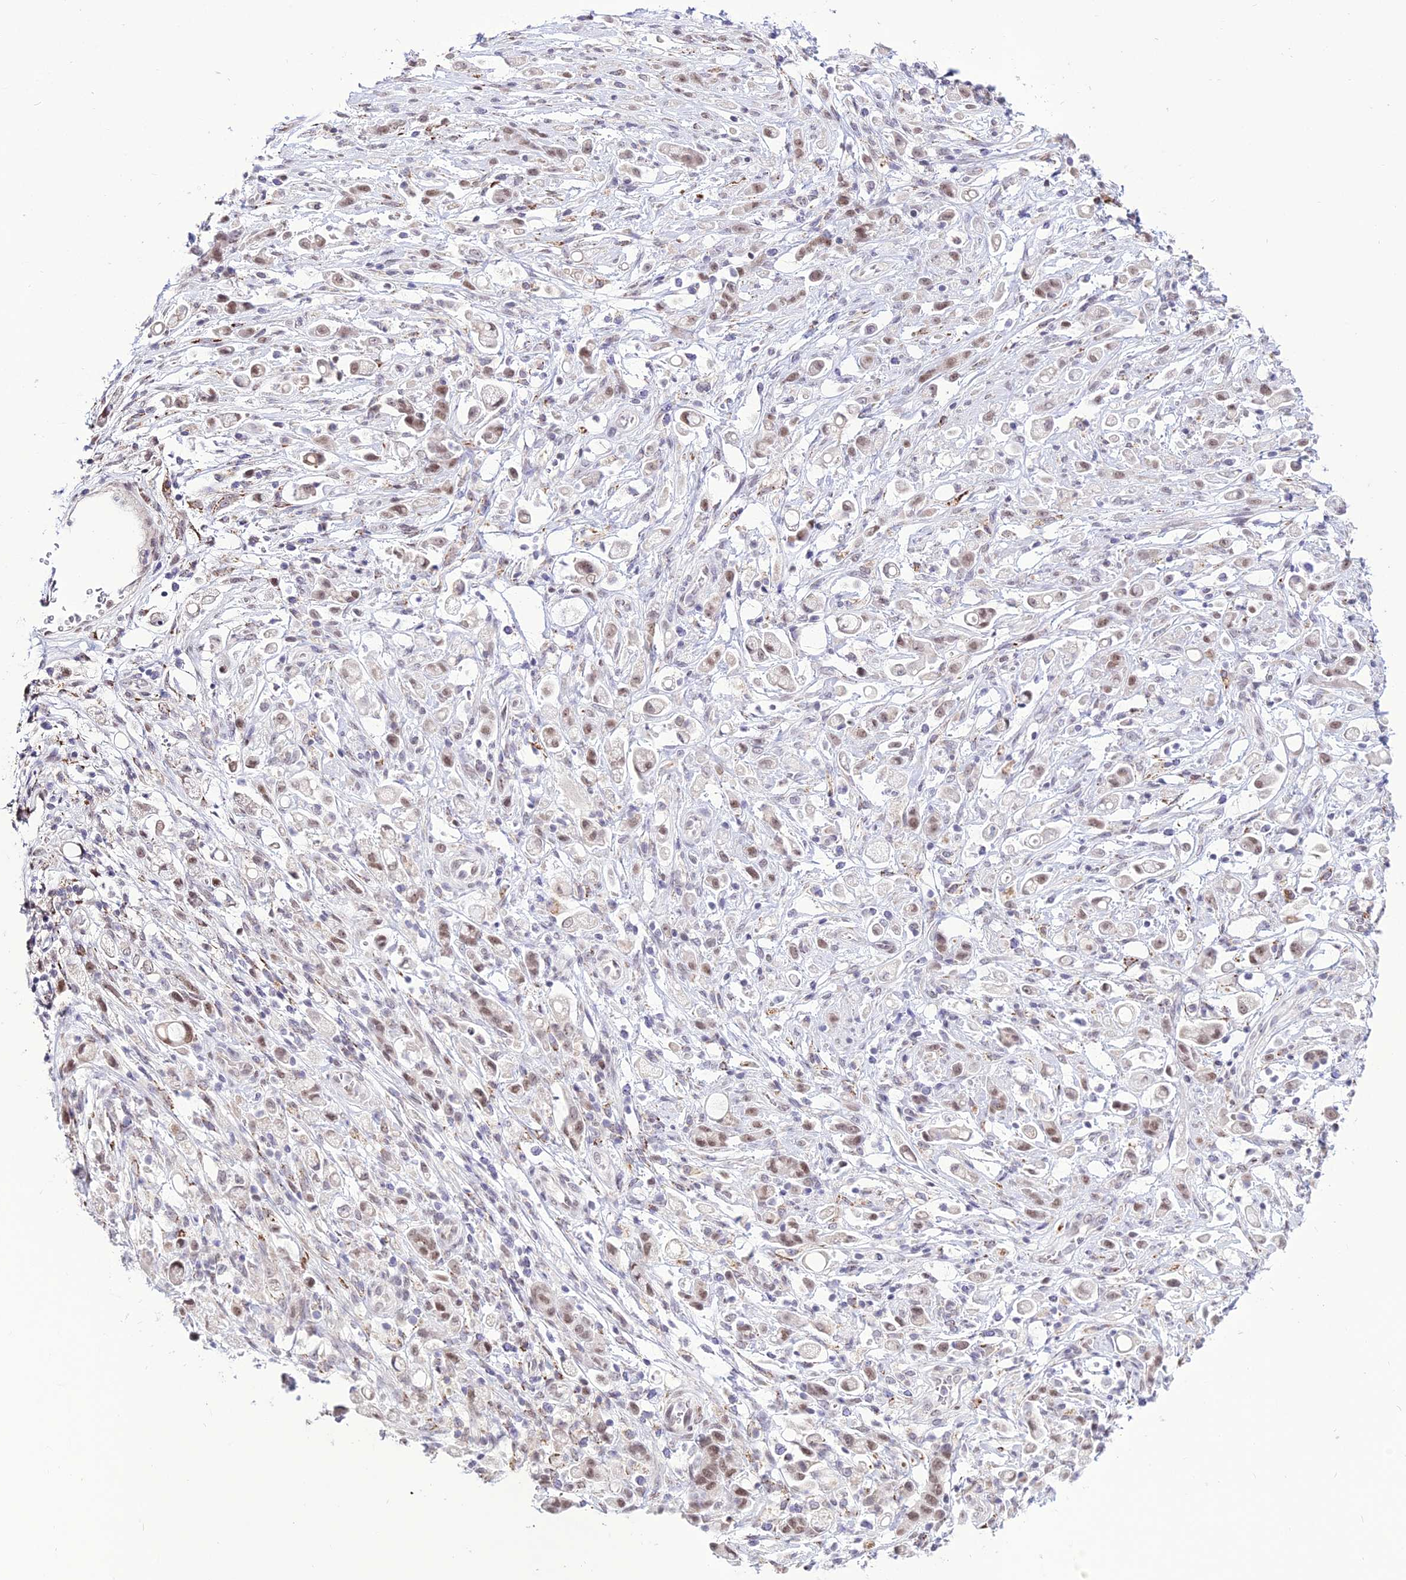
{"staining": {"intensity": "moderate", "quantity": ">75%", "location": "nuclear"}, "tissue": "stomach cancer", "cell_type": "Tumor cells", "image_type": "cancer", "snomed": [{"axis": "morphology", "description": "Adenocarcinoma, NOS"}, {"axis": "topography", "description": "Stomach"}], "caption": "Stomach cancer stained for a protein (brown) shows moderate nuclear positive positivity in approximately >75% of tumor cells.", "gene": "C6orf163", "patient": {"sex": "female", "age": 60}}